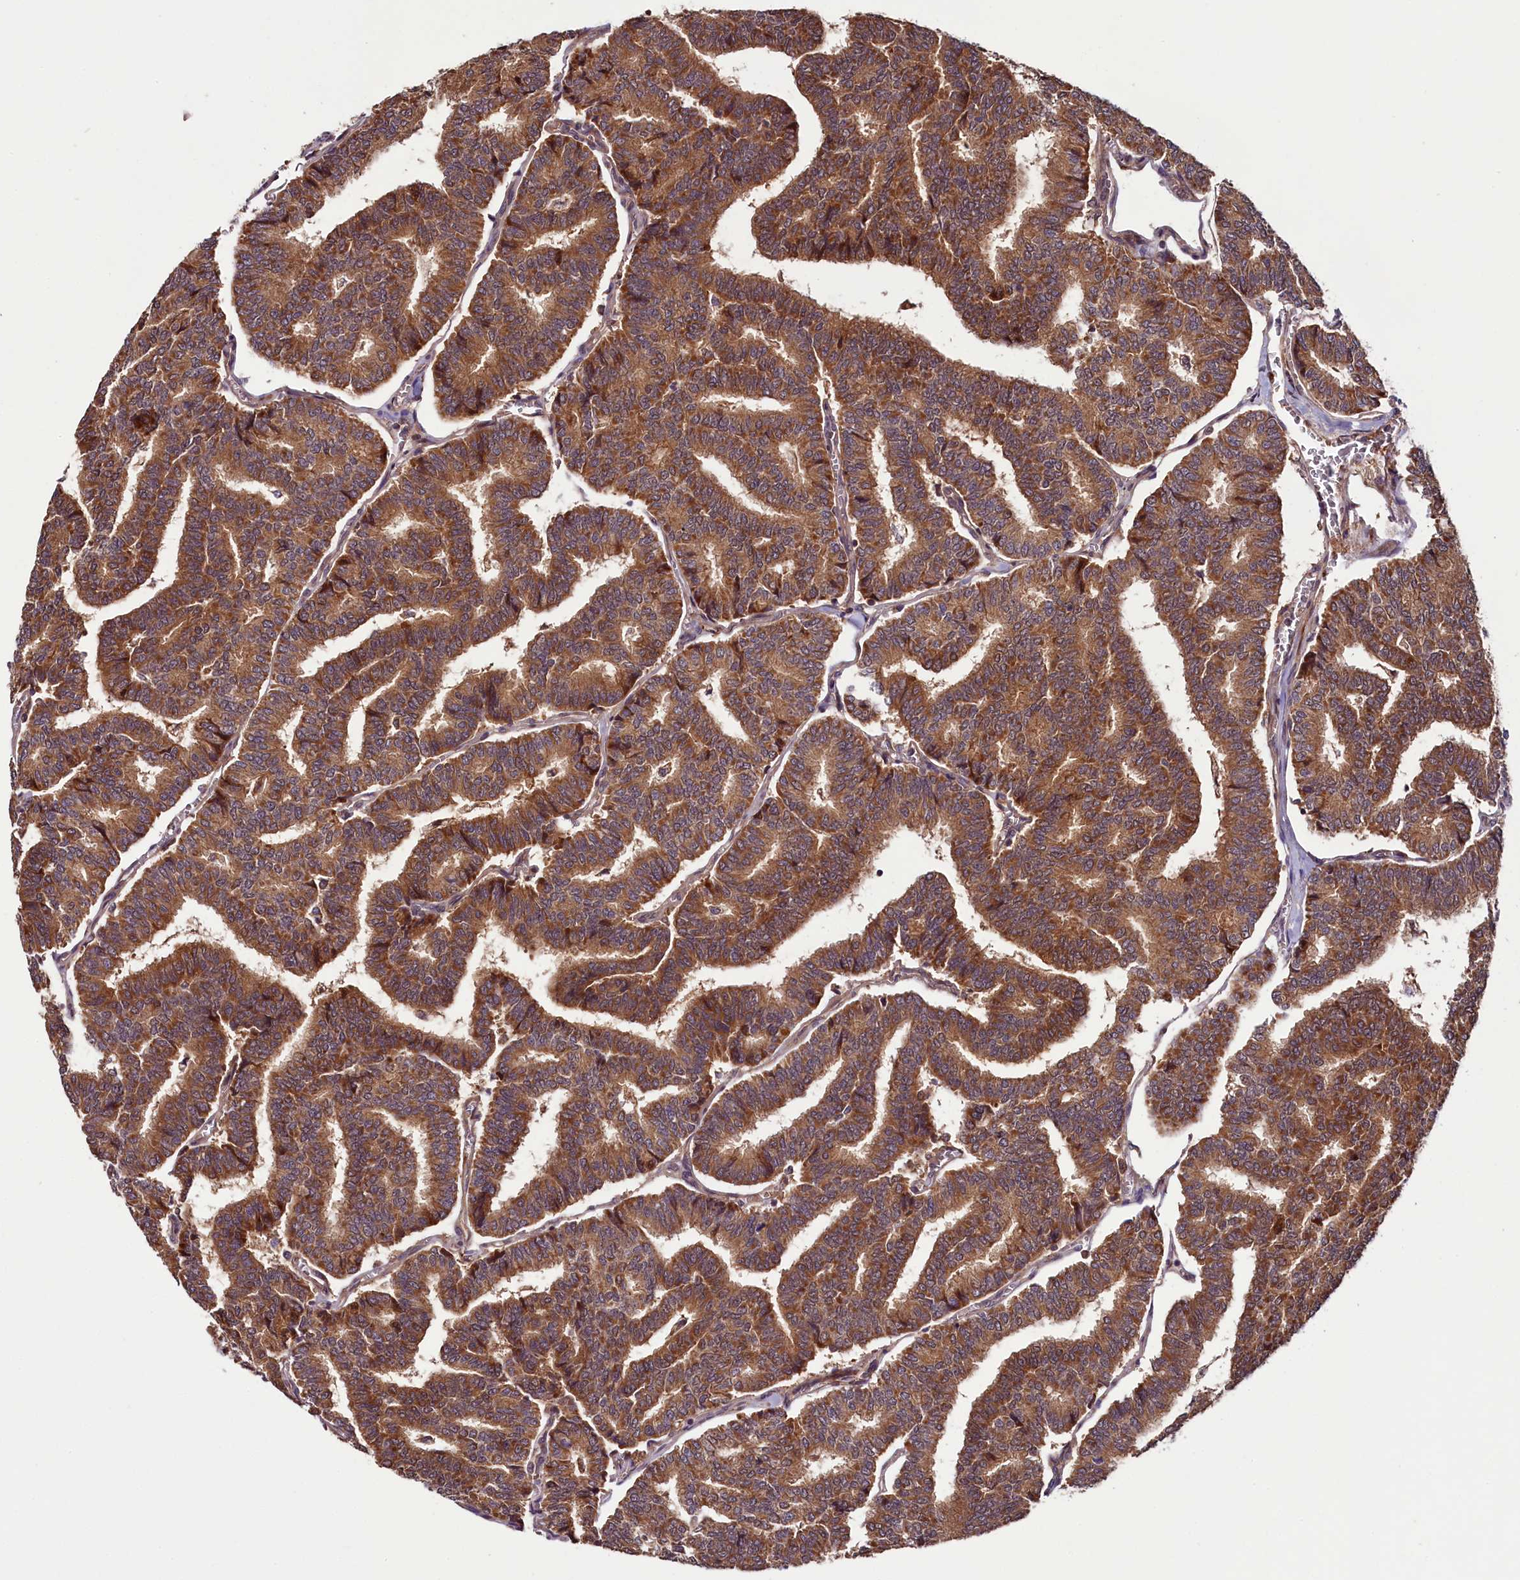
{"staining": {"intensity": "moderate", "quantity": ">75%", "location": "cytoplasmic/membranous"}, "tissue": "thyroid cancer", "cell_type": "Tumor cells", "image_type": "cancer", "snomed": [{"axis": "morphology", "description": "Papillary adenocarcinoma, NOS"}, {"axis": "topography", "description": "Thyroid gland"}], "caption": "Papillary adenocarcinoma (thyroid) stained with immunohistochemistry demonstrates moderate cytoplasmic/membranous staining in about >75% of tumor cells.", "gene": "RPUSD2", "patient": {"sex": "female", "age": 35}}